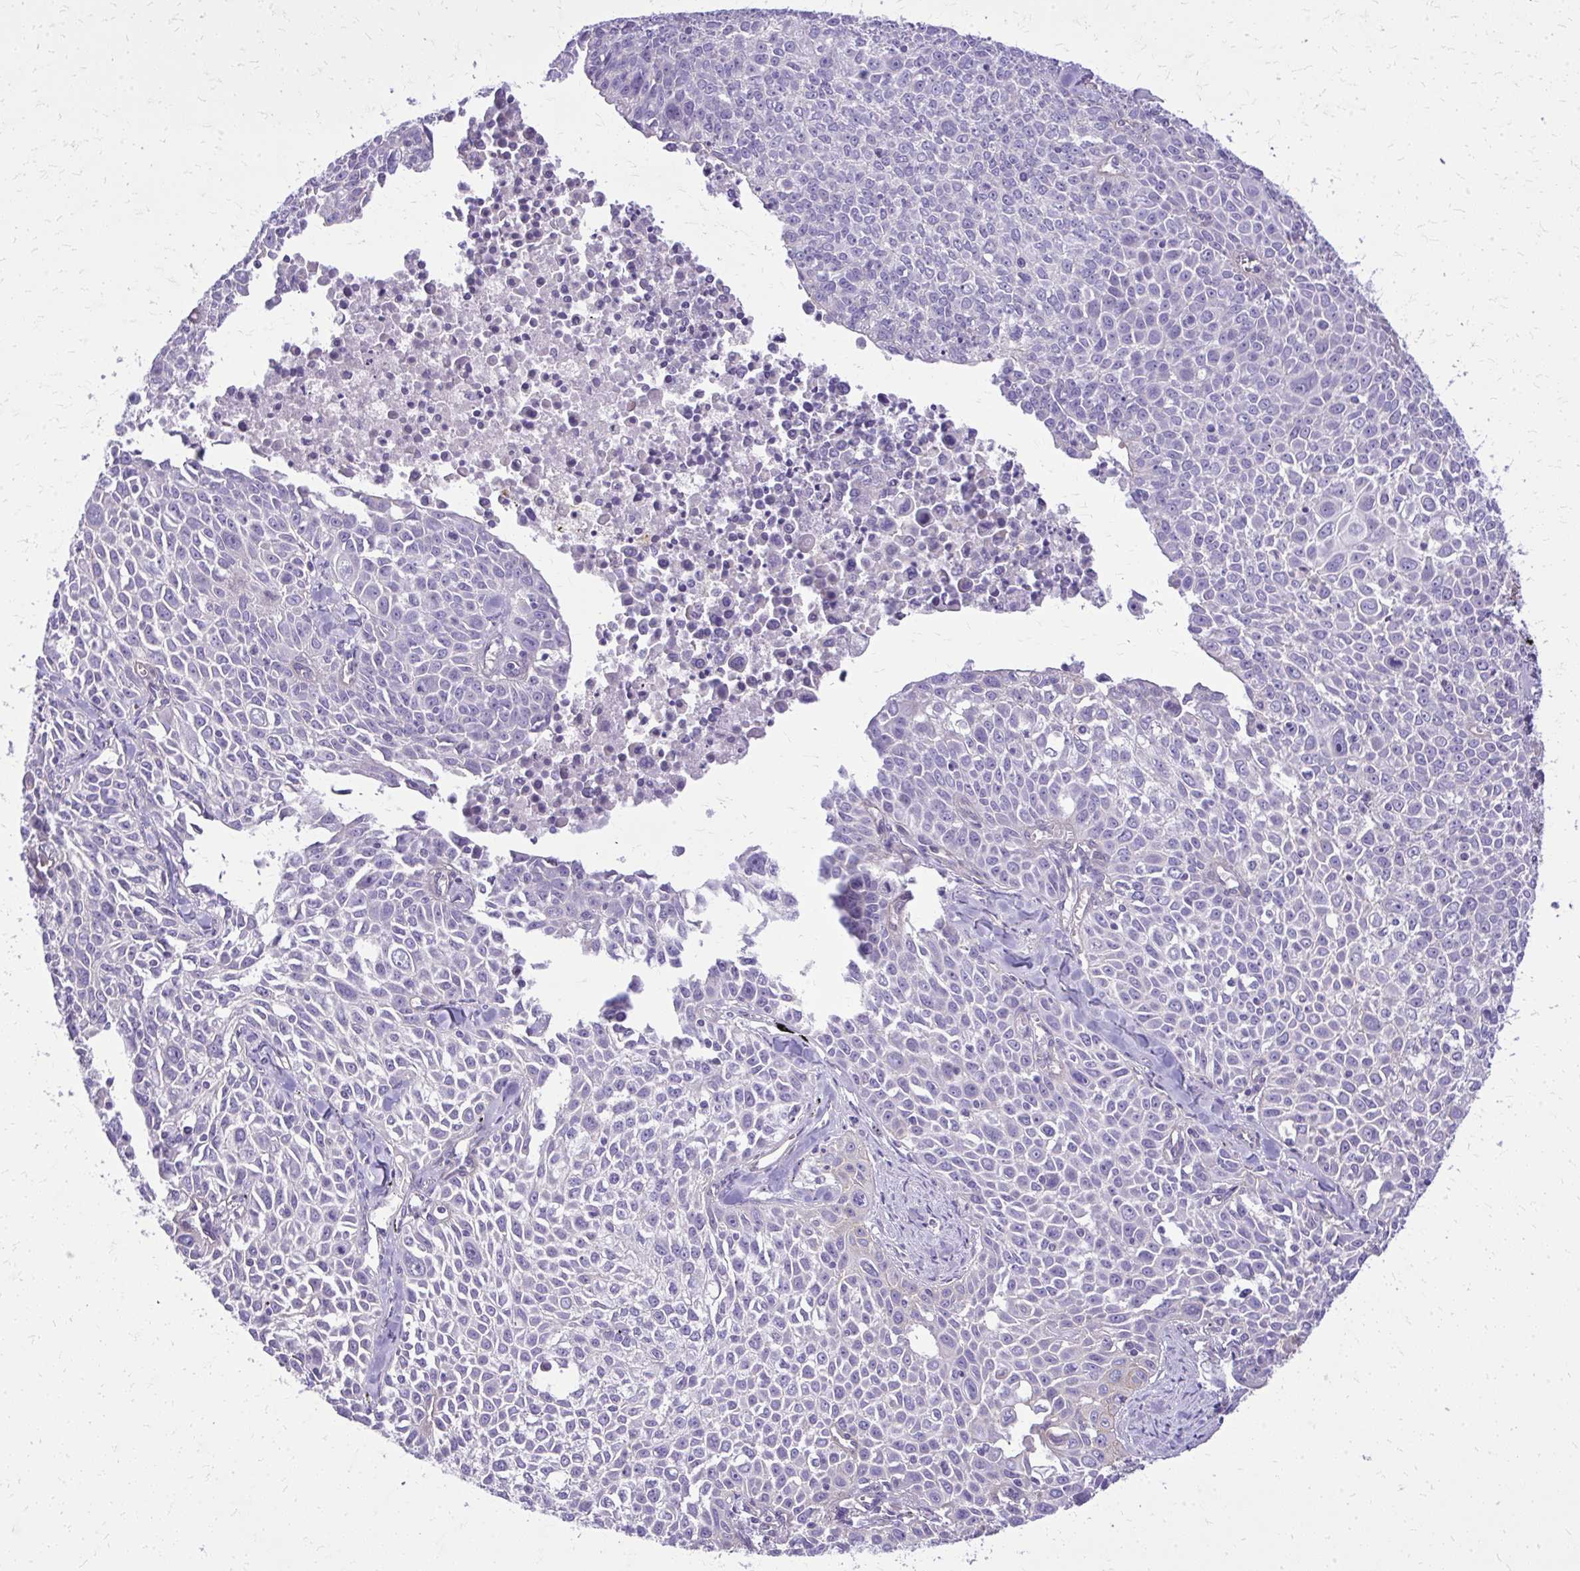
{"staining": {"intensity": "negative", "quantity": "none", "location": "none"}, "tissue": "lung cancer", "cell_type": "Tumor cells", "image_type": "cancer", "snomed": [{"axis": "morphology", "description": "Squamous cell carcinoma, NOS"}, {"axis": "morphology", "description": "Squamous cell carcinoma, metastatic, NOS"}, {"axis": "topography", "description": "Lymph node"}, {"axis": "topography", "description": "Lung"}], "caption": "Tumor cells are negative for protein expression in human lung cancer (metastatic squamous cell carcinoma).", "gene": "RUNDC3B", "patient": {"sex": "female", "age": 62}}